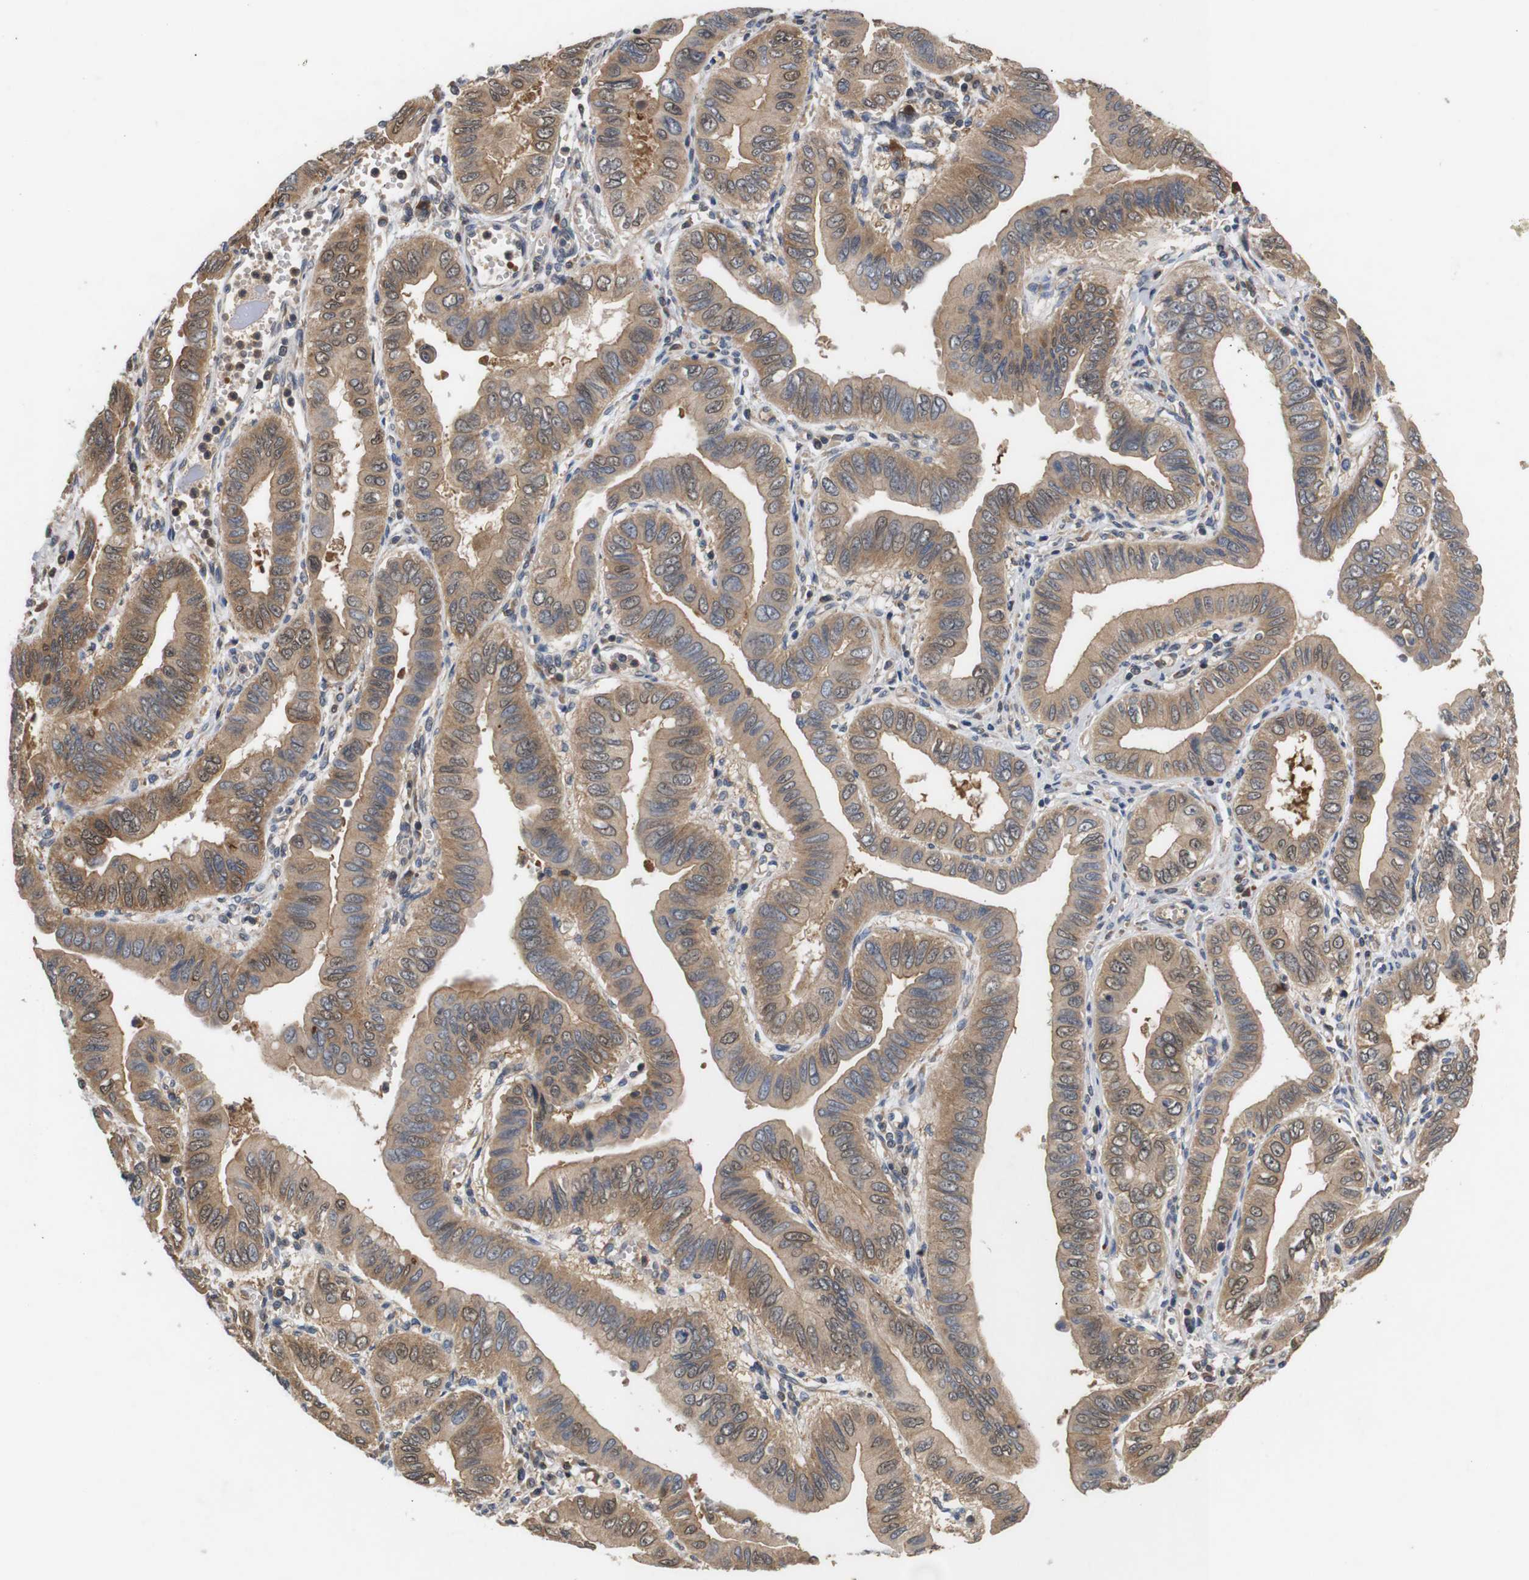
{"staining": {"intensity": "moderate", "quantity": ">75%", "location": "cytoplasmic/membranous"}, "tissue": "pancreatic cancer", "cell_type": "Tumor cells", "image_type": "cancer", "snomed": [{"axis": "morphology", "description": "Normal tissue, NOS"}, {"axis": "topography", "description": "Lymph node"}], "caption": "IHC of pancreatic cancer shows medium levels of moderate cytoplasmic/membranous staining in about >75% of tumor cells.", "gene": "DDR1", "patient": {"sex": "male", "age": 50}}